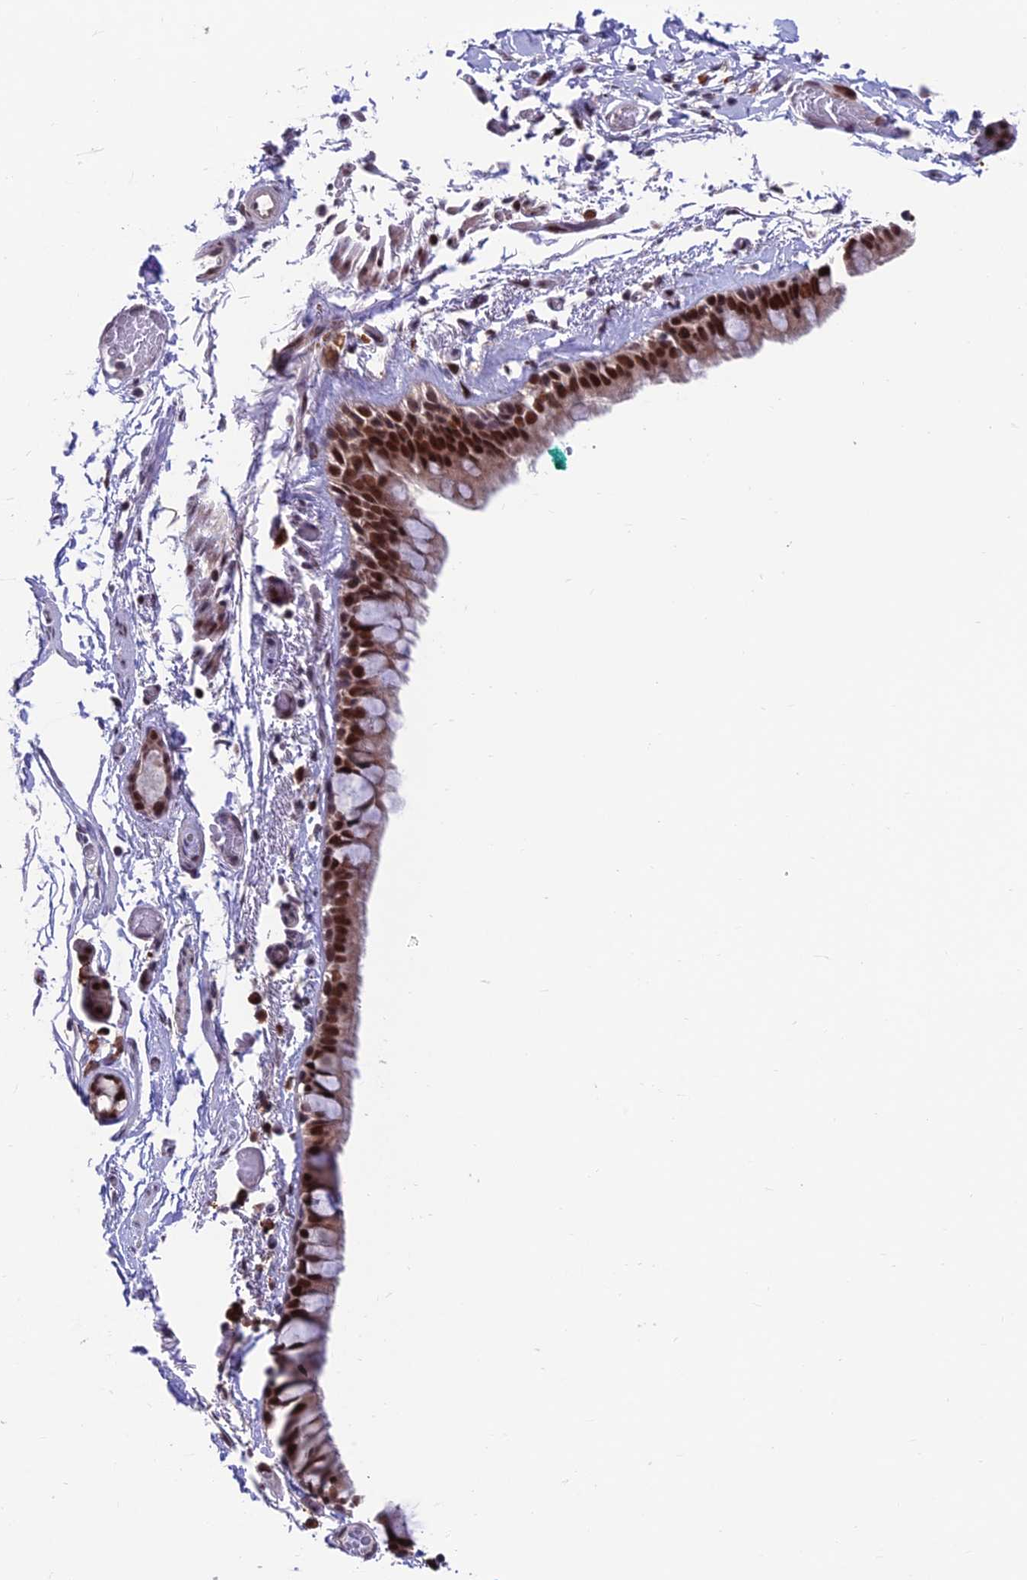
{"staining": {"intensity": "strong", "quantity": ">75%", "location": "nuclear"}, "tissue": "bronchus", "cell_type": "Respiratory epithelial cells", "image_type": "normal", "snomed": [{"axis": "morphology", "description": "Normal tissue, NOS"}, {"axis": "topography", "description": "Cartilage tissue"}], "caption": "Respiratory epithelial cells display strong nuclear expression in approximately >75% of cells in unremarkable bronchus. The protein is shown in brown color, while the nuclei are stained blue.", "gene": "KIAA1191", "patient": {"sex": "male", "age": 63}}